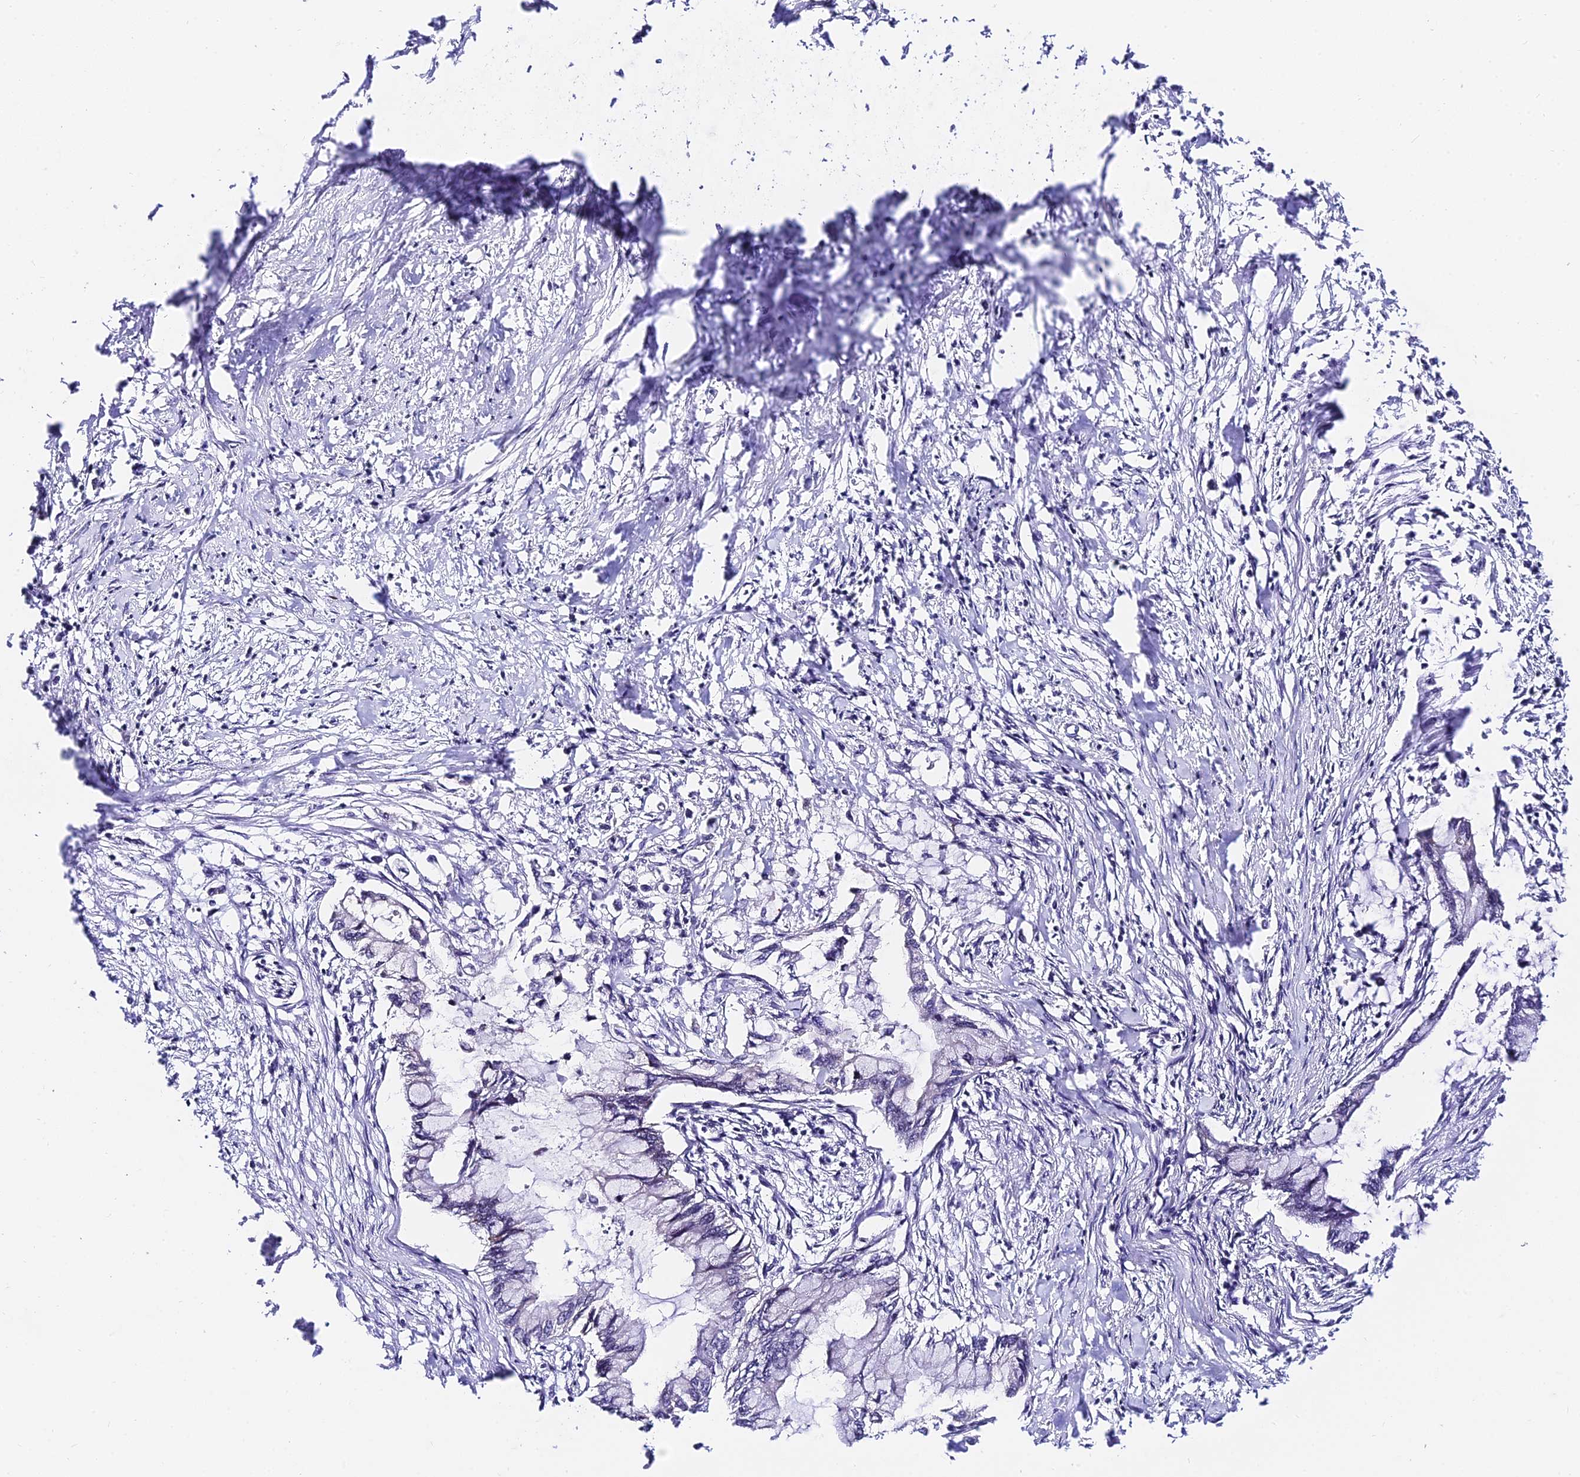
{"staining": {"intensity": "weak", "quantity": "<25%", "location": "cytoplasmic/membranous"}, "tissue": "pancreatic cancer", "cell_type": "Tumor cells", "image_type": "cancer", "snomed": [{"axis": "morphology", "description": "Adenocarcinoma, NOS"}, {"axis": "topography", "description": "Pancreas"}], "caption": "This is an immunohistochemistry image of human pancreatic adenocarcinoma. There is no positivity in tumor cells.", "gene": "CDNF", "patient": {"sex": "male", "age": 48}}